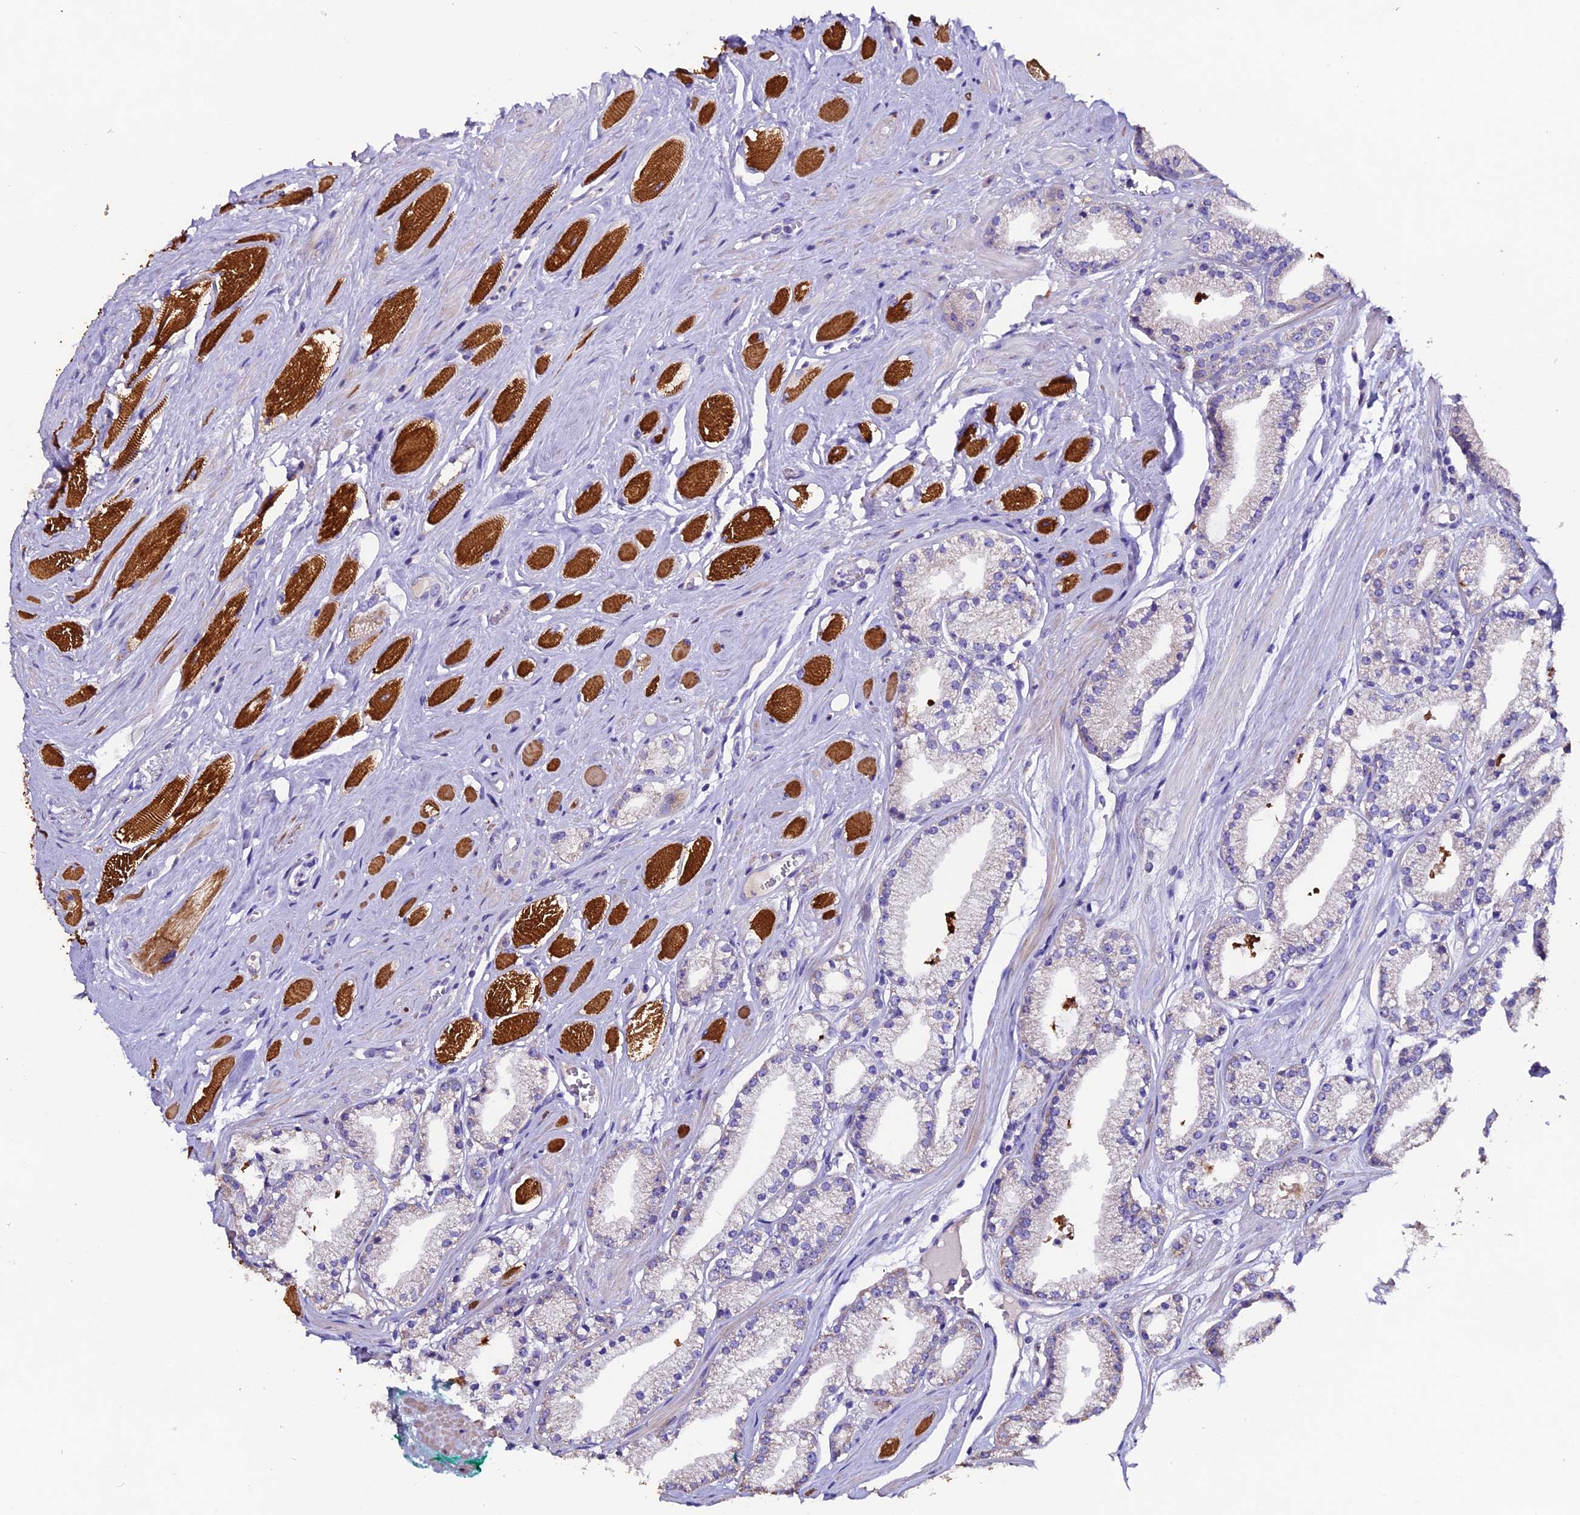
{"staining": {"intensity": "negative", "quantity": "none", "location": "none"}, "tissue": "prostate cancer", "cell_type": "Tumor cells", "image_type": "cancer", "snomed": [{"axis": "morphology", "description": "Adenocarcinoma, High grade"}, {"axis": "topography", "description": "Prostate"}], "caption": "An immunohistochemistry micrograph of prostate cancer (adenocarcinoma (high-grade)) is shown. There is no staining in tumor cells of prostate cancer (adenocarcinoma (high-grade)). (DAB (3,3'-diaminobenzidine) immunohistochemistry, high magnification).", "gene": "FBXW9", "patient": {"sex": "male", "age": 67}}